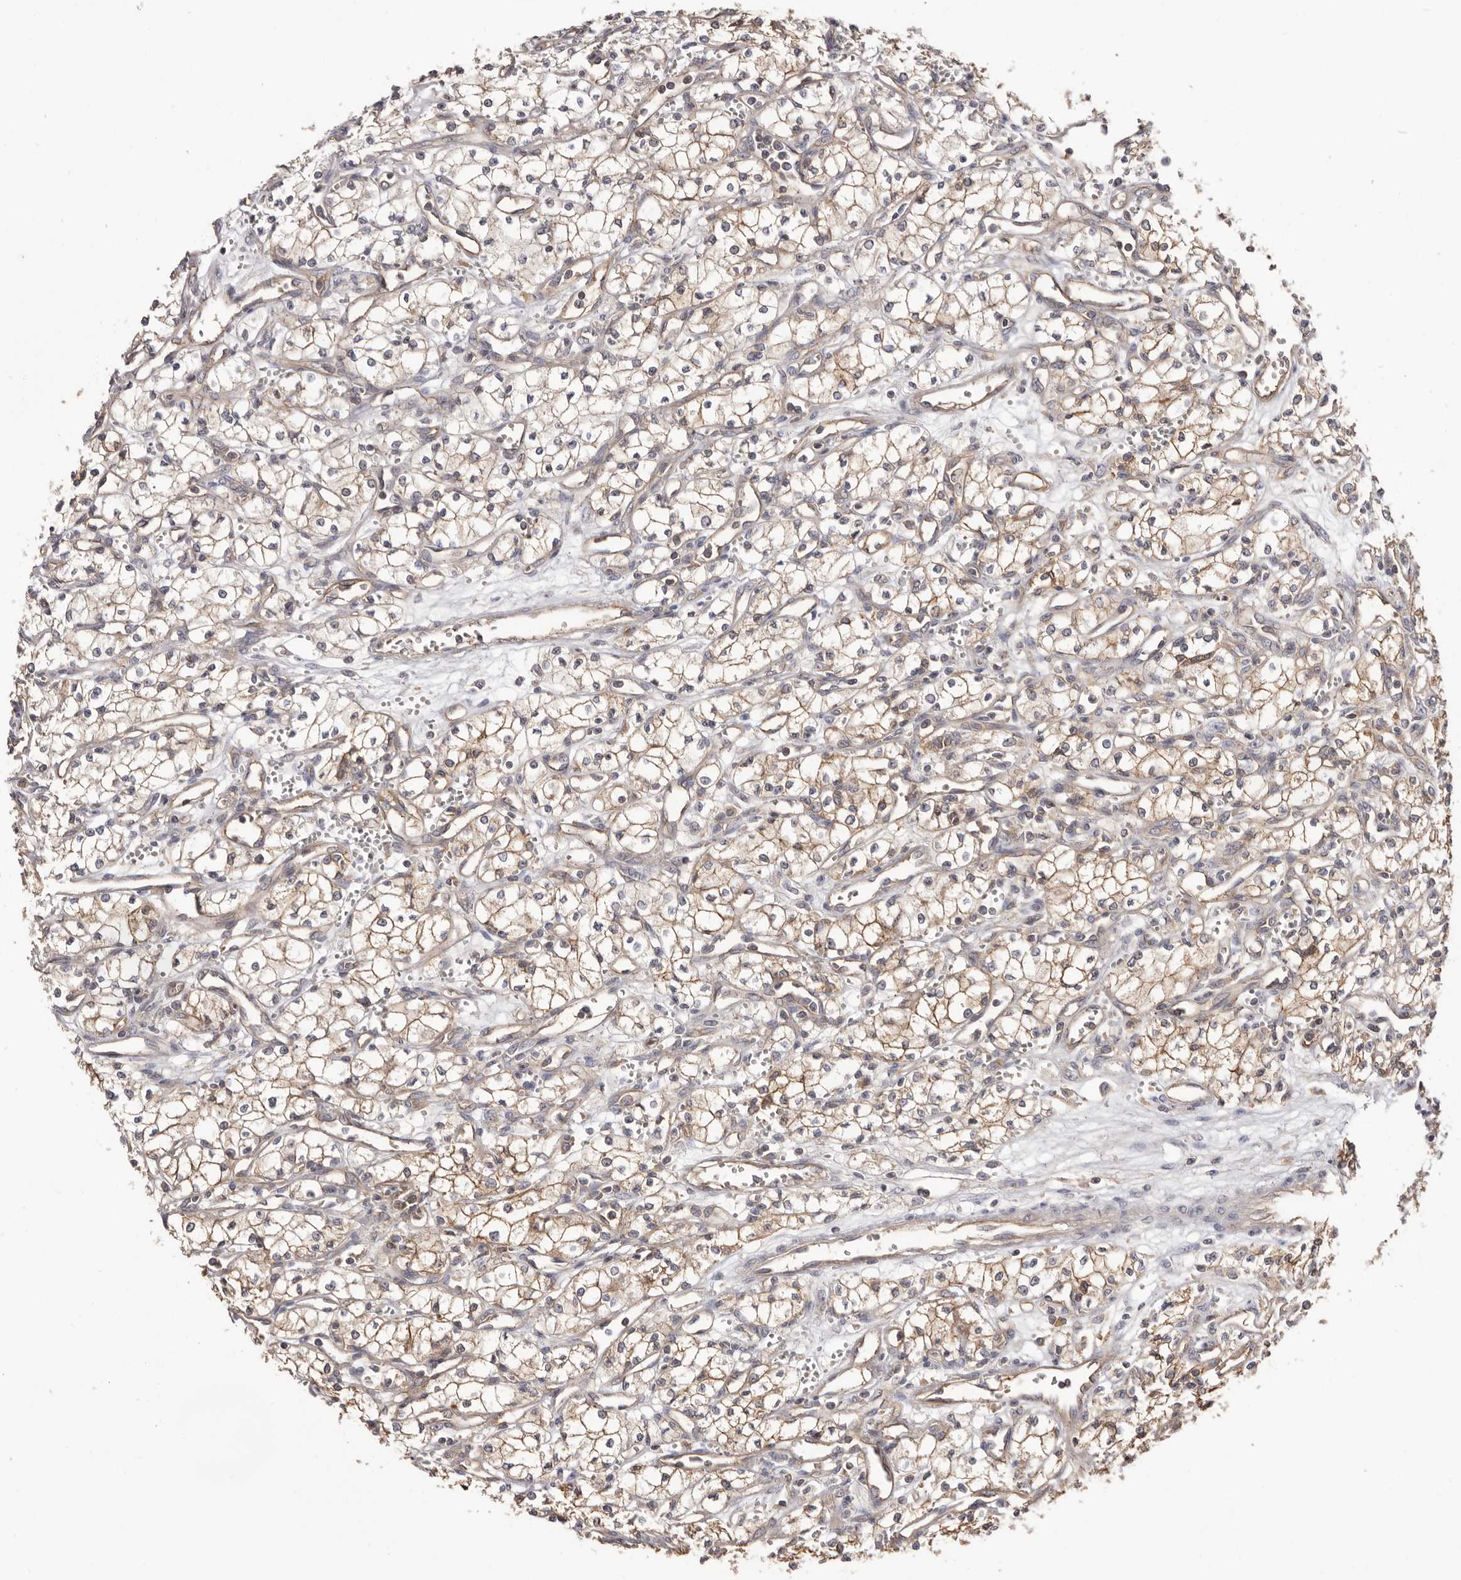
{"staining": {"intensity": "weak", "quantity": "25%-75%", "location": "cytoplasmic/membranous"}, "tissue": "renal cancer", "cell_type": "Tumor cells", "image_type": "cancer", "snomed": [{"axis": "morphology", "description": "Adenocarcinoma, NOS"}, {"axis": "topography", "description": "Kidney"}], "caption": "Immunohistochemical staining of human renal cancer demonstrates weak cytoplasmic/membranous protein staining in about 25%-75% of tumor cells.", "gene": "MMACHC", "patient": {"sex": "male", "age": 59}}